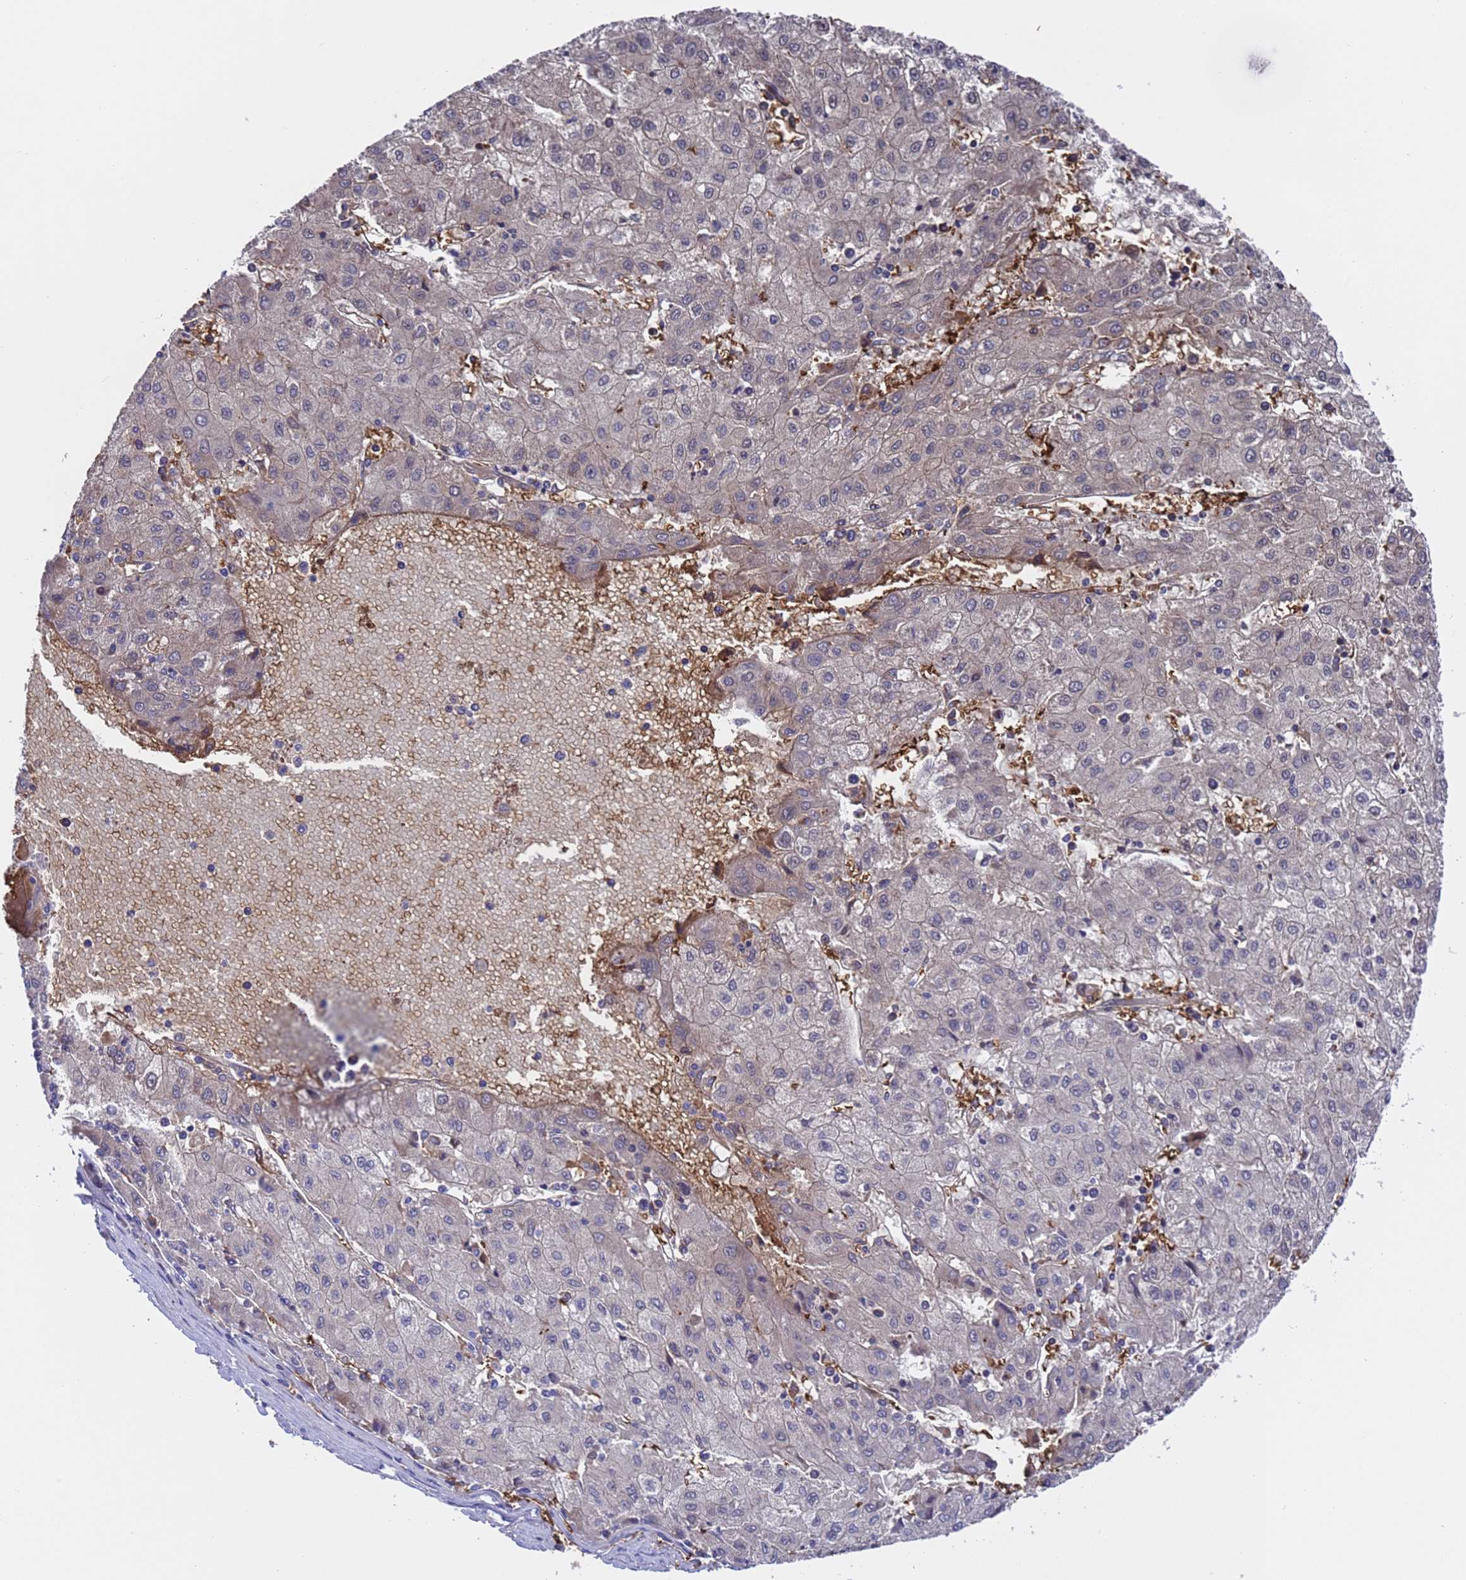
{"staining": {"intensity": "weak", "quantity": "<25%", "location": "cytoplasmic/membranous"}, "tissue": "liver cancer", "cell_type": "Tumor cells", "image_type": "cancer", "snomed": [{"axis": "morphology", "description": "Carcinoma, Hepatocellular, NOS"}, {"axis": "topography", "description": "Liver"}], "caption": "This image is of liver cancer stained with immunohistochemistry to label a protein in brown with the nuclei are counter-stained blue. There is no staining in tumor cells.", "gene": "ELP6", "patient": {"sex": "male", "age": 72}}